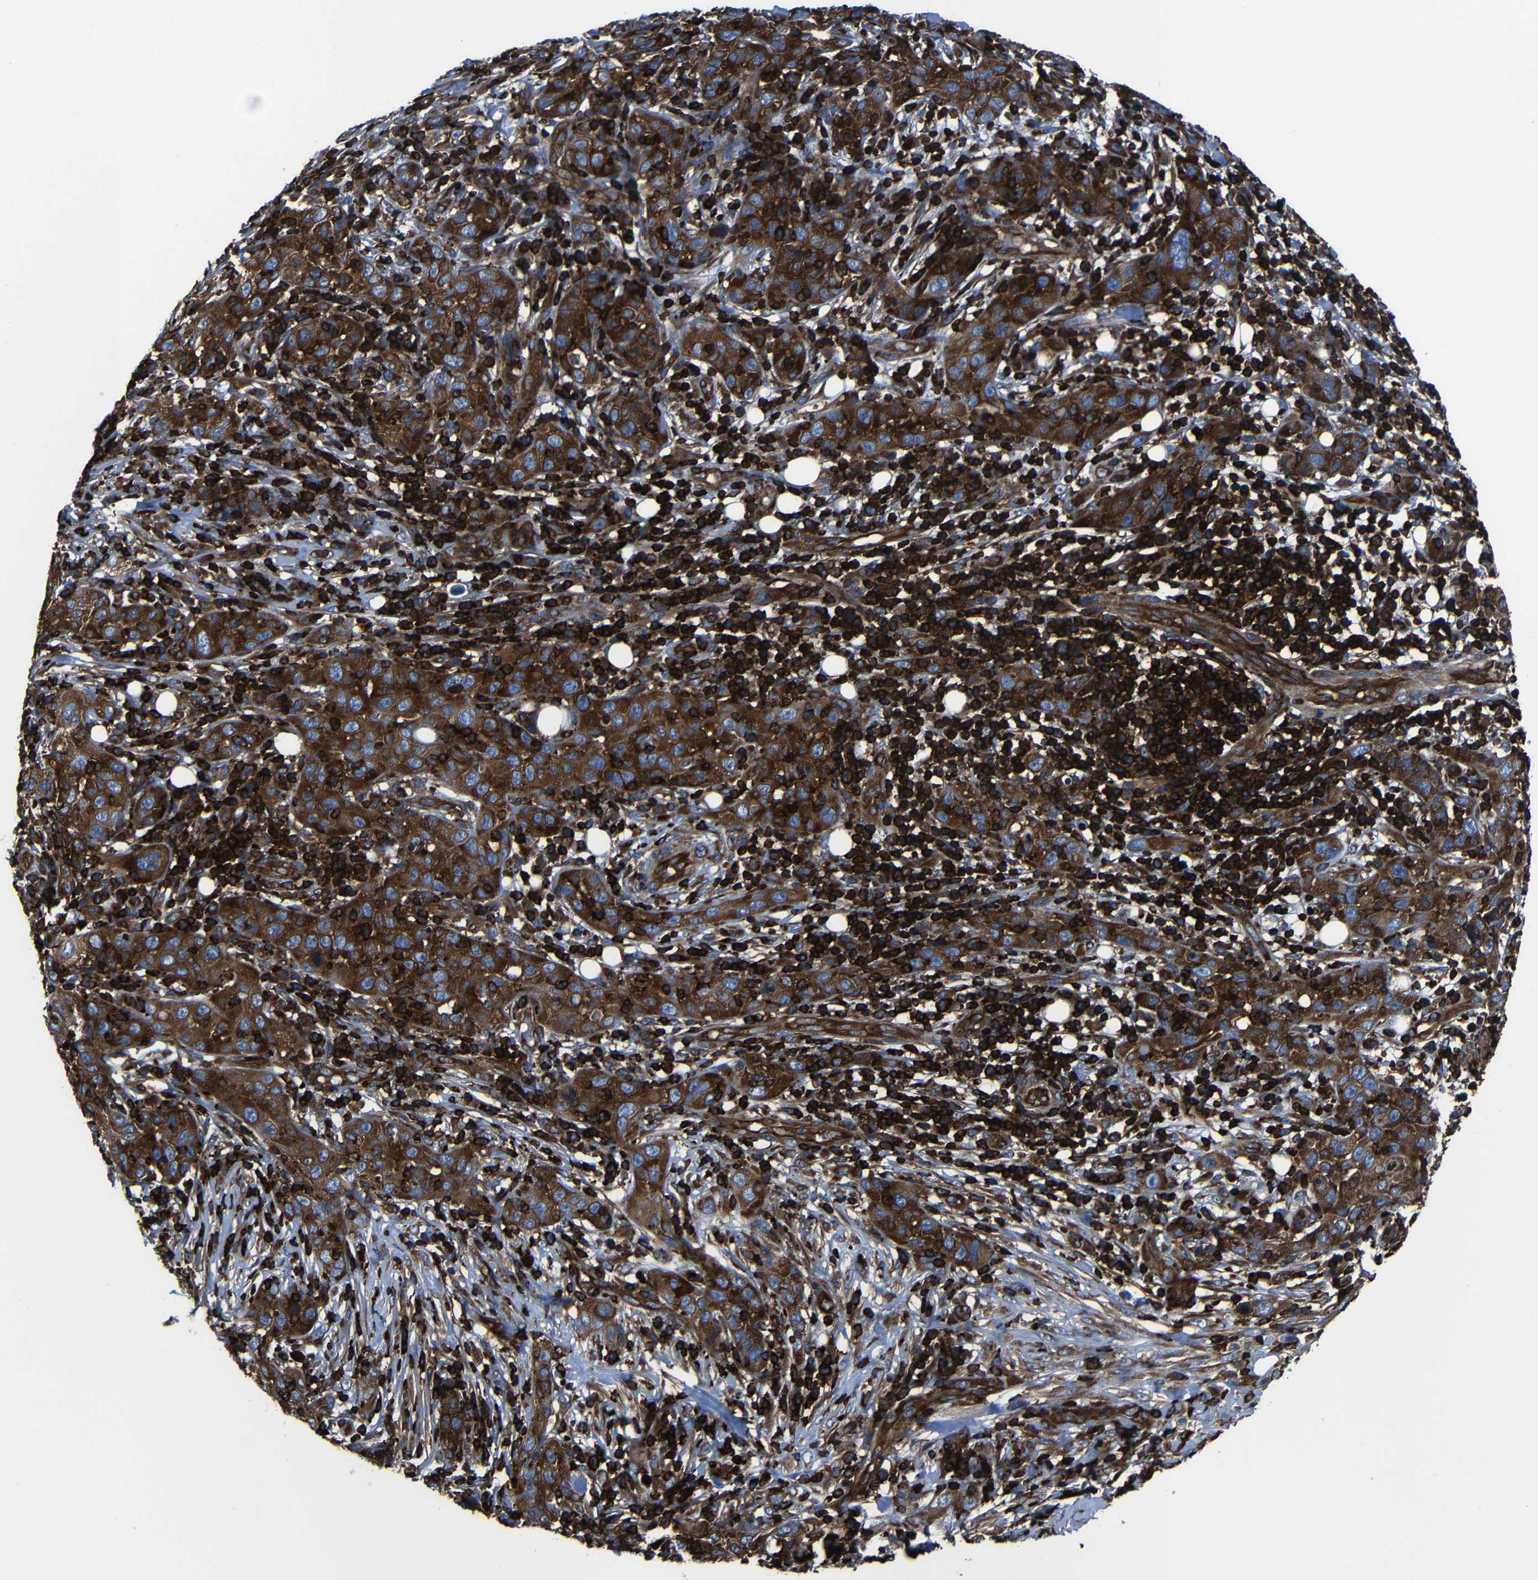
{"staining": {"intensity": "strong", "quantity": ">75%", "location": "cytoplasmic/membranous"}, "tissue": "skin cancer", "cell_type": "Tumor cells", "image_type": "cancer", "snomed": [{"axis": "morphology", "description": "Squamous cell carcinoma, NOS"}, {"axis": "topography", "description": "Skin"}], "caption": "Human skin cancer (squamous cell carcinoma) stained with a protein marker shows strong staining in tumor cells.", "gene": "ARHGEF1", "patient": {"sex": "female", "age": 88}}